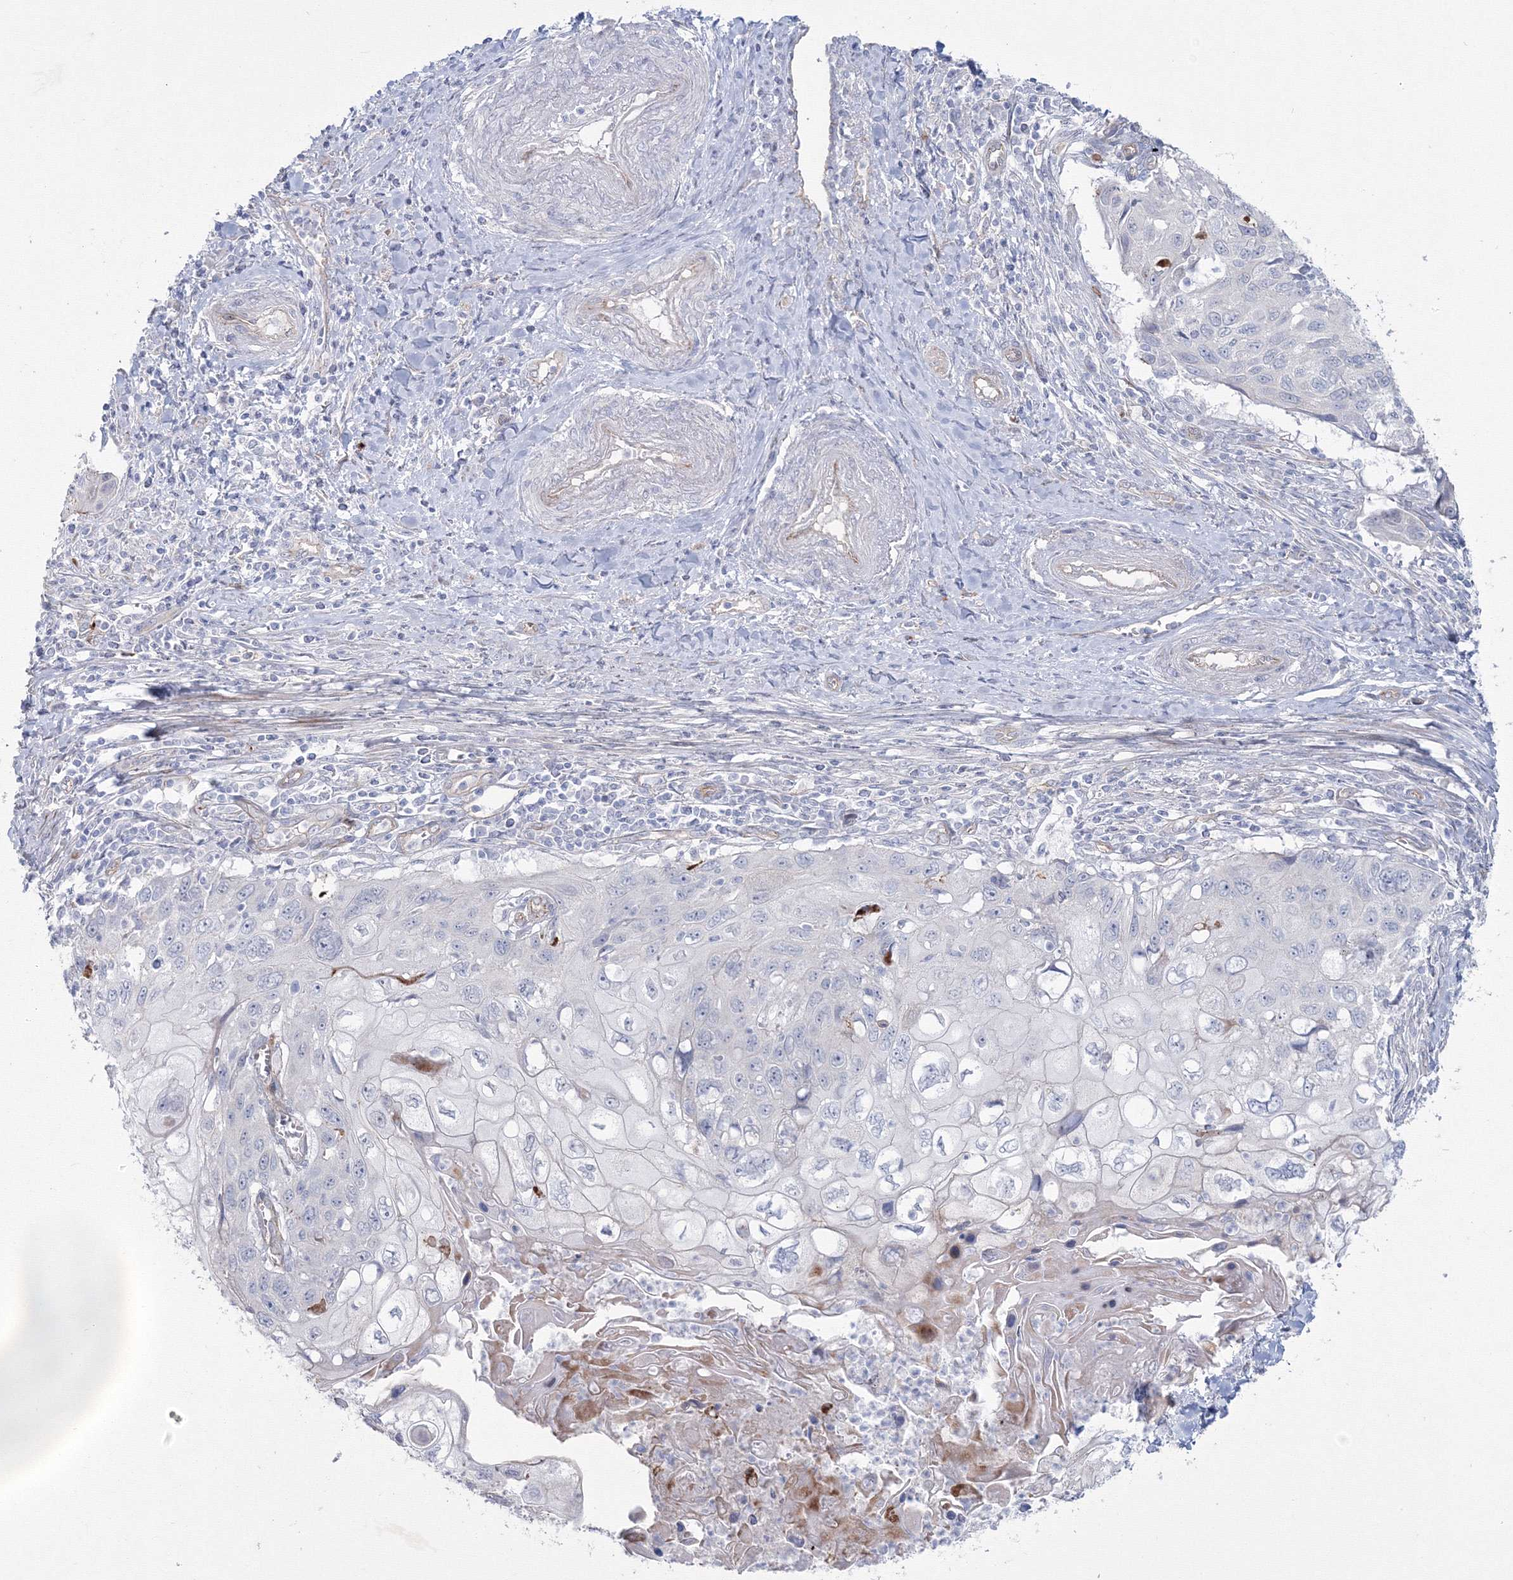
{"staining": {"intensity": "negative", "quantity": "none", "location": "none"}, "tissue": "cervical cancer", "cell_type": "Tumor cells", "image_type": "cancer", "snomed": [{"axis": "morphology", "description": "Squamous cell carcinoma, NOS"}, {"axis": "topography", "description": "Cervix"}], "caption": "IHC micrograph of human cervical cancer stained for a protein (brown), which exhibits no positivity in tumor cells.", "gene": "HYAL2", "patient": {"sex": "female", "age": 70}}